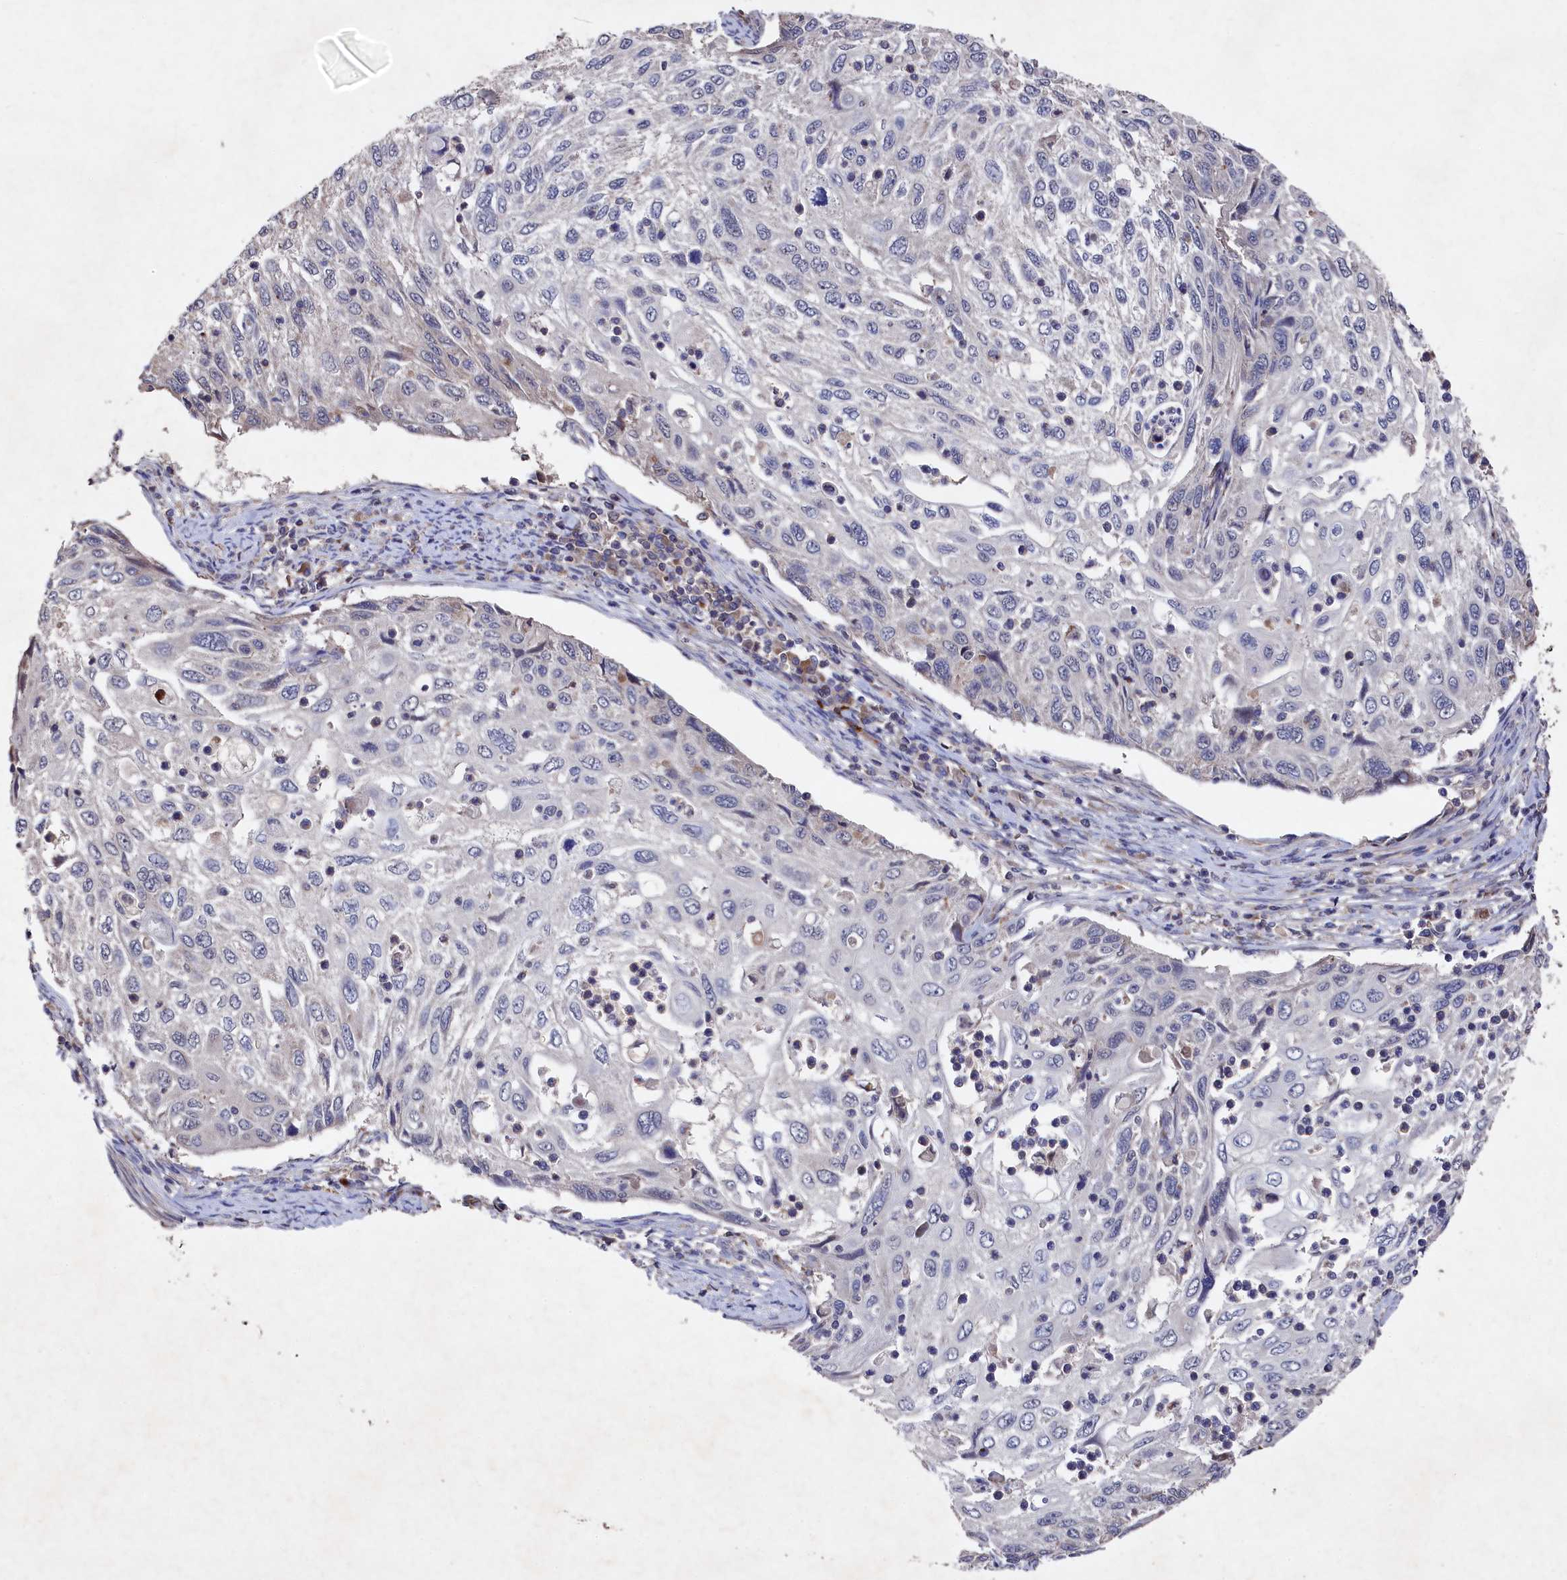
{"staining": {"intensity": "negative", "quantity": "none", "location": "none"}, "tissue": "cervical cancer", "cell_type": "Tumor cells", "image_type": "cancer", "snomed": [{"axis": "morphology", "description": "Squamous cell carcinoma, NOS"}, {"axis": "topography", "description": "Cervix"}], "caption": "Tumor cells are negative for brown protein staining in cervical cancer (squamous cell carcinoma). (DAB immunohistochemistry (IHC) visualized using brightfield microscopy, high magnification).", "gene": "SUPV3L1", "patient": {"sex": "female", "age": 70}}